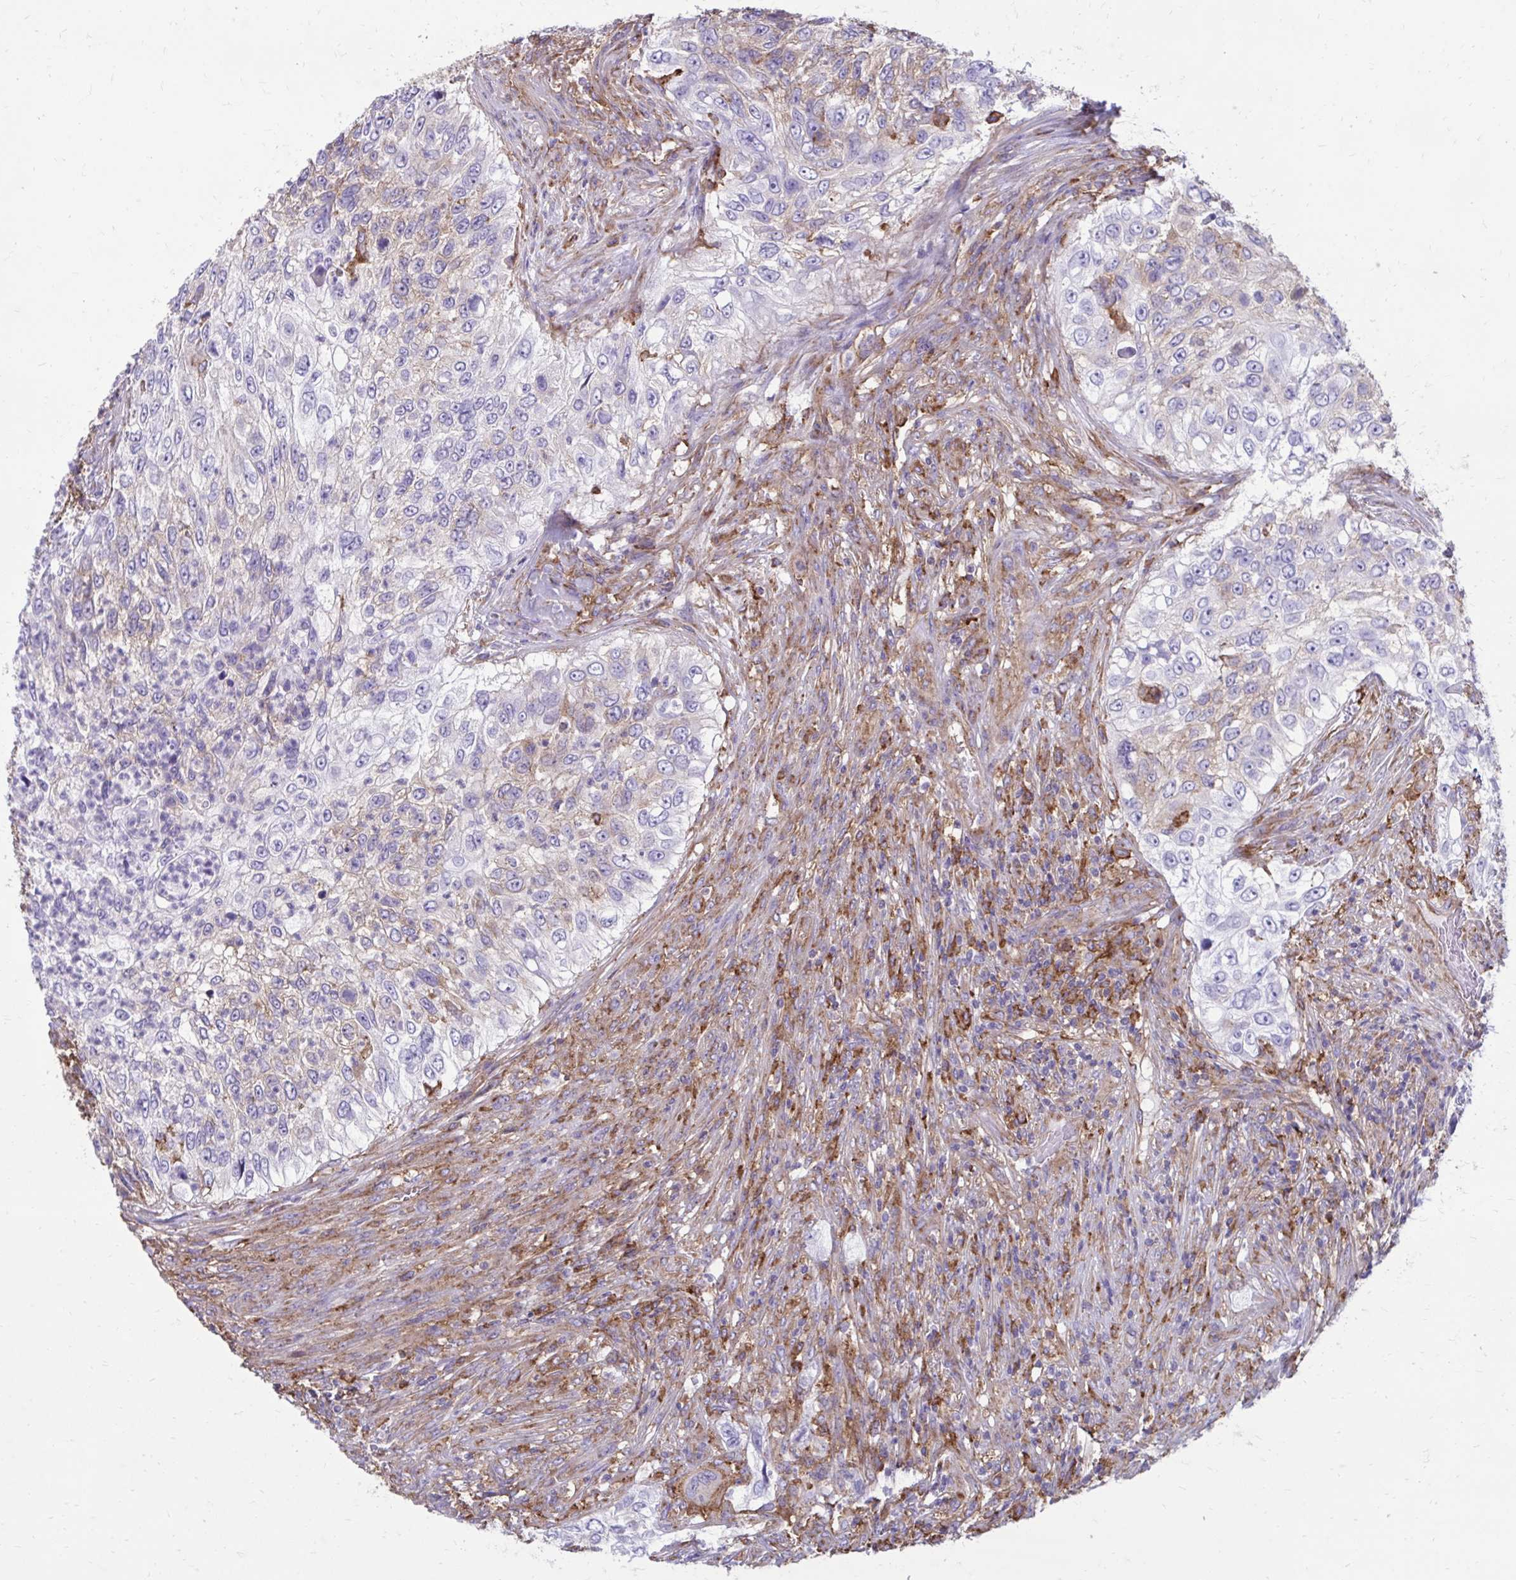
{"staining": {"intensity": "weak", "quantity": "<25%", "location": "cytoplasmic/membranous"}, "tissue": "urothelial cancer", "cell_type": "Tumor cells", "image_type": "cancer", "snomed": [{"axis": "morphology", "description": "Urothelial carcinoma, High grade"}, {"axis": "topography", "description": "Urinary bladder"}], "caption": "IHC photomicrograph of neoplastic tissue: human urothelial cancer stained with DAB displays no significant protein expression in tumor cells.", "gene": "CLTA", "patient": {"sex": "female", "age": 60}}